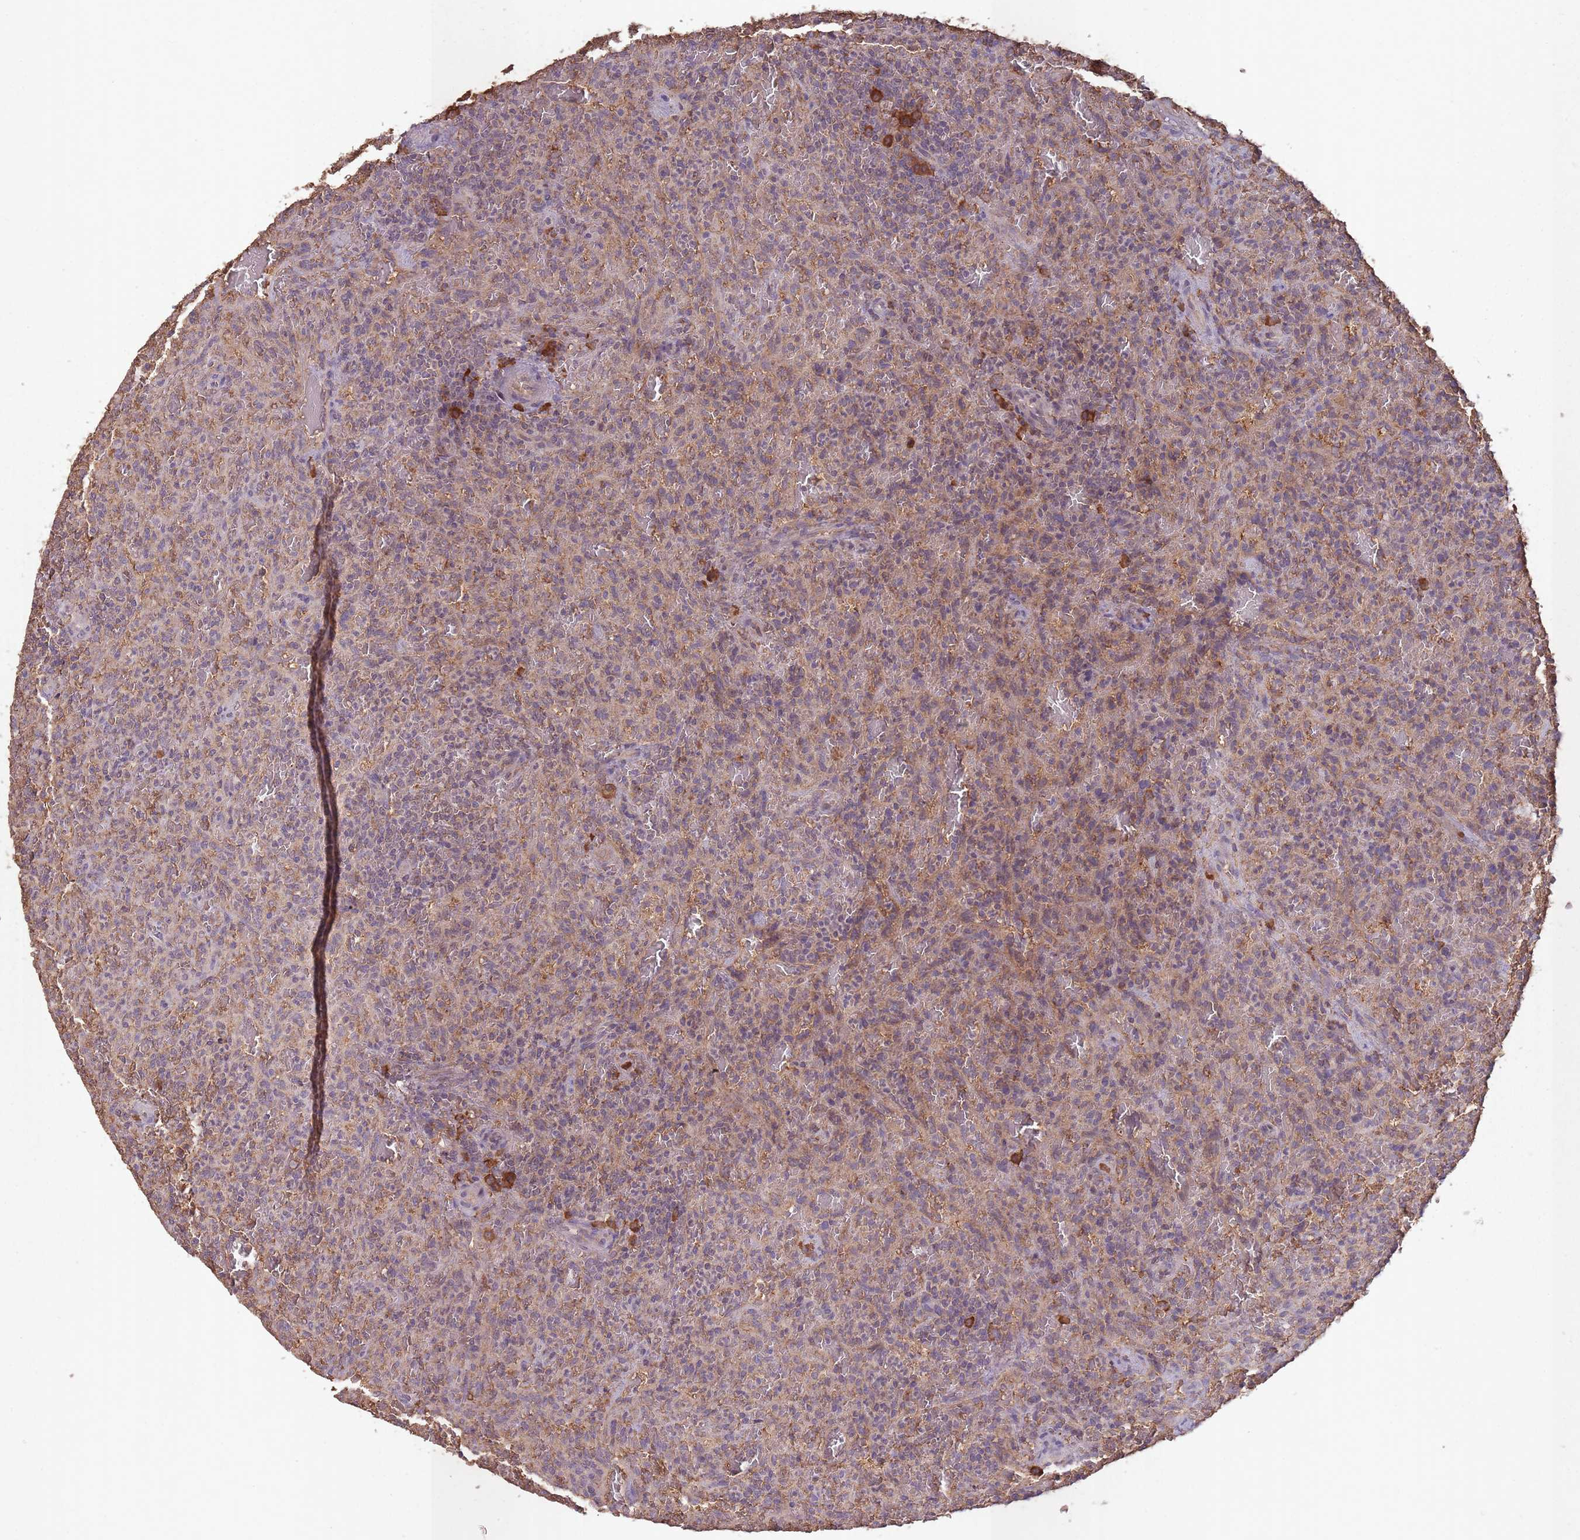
{"staining": {"intensity": "weak", "quantity": "25%-75%", "location": "cytoplasmic/membranous"}, "tissue": "lymphoma", "cell_type": "Tumor cells", "image_type": "cancer", "snomed": [{"axis": "morphology", "description": "Malignant lymphoma, non-Hodgkin's type, Low grade"}, {"axis": "topography", "description": "Spleen"}], "caption": "Protein expression by IHC shows weak cytoplasmic/membranous positivity in approximately 25%-75% of tumor cells in malignant lymphoma, non-Hodgkin's type (low-grade).", "gene": "SANBR", "patient": {"sex": "female", "age": 64}}